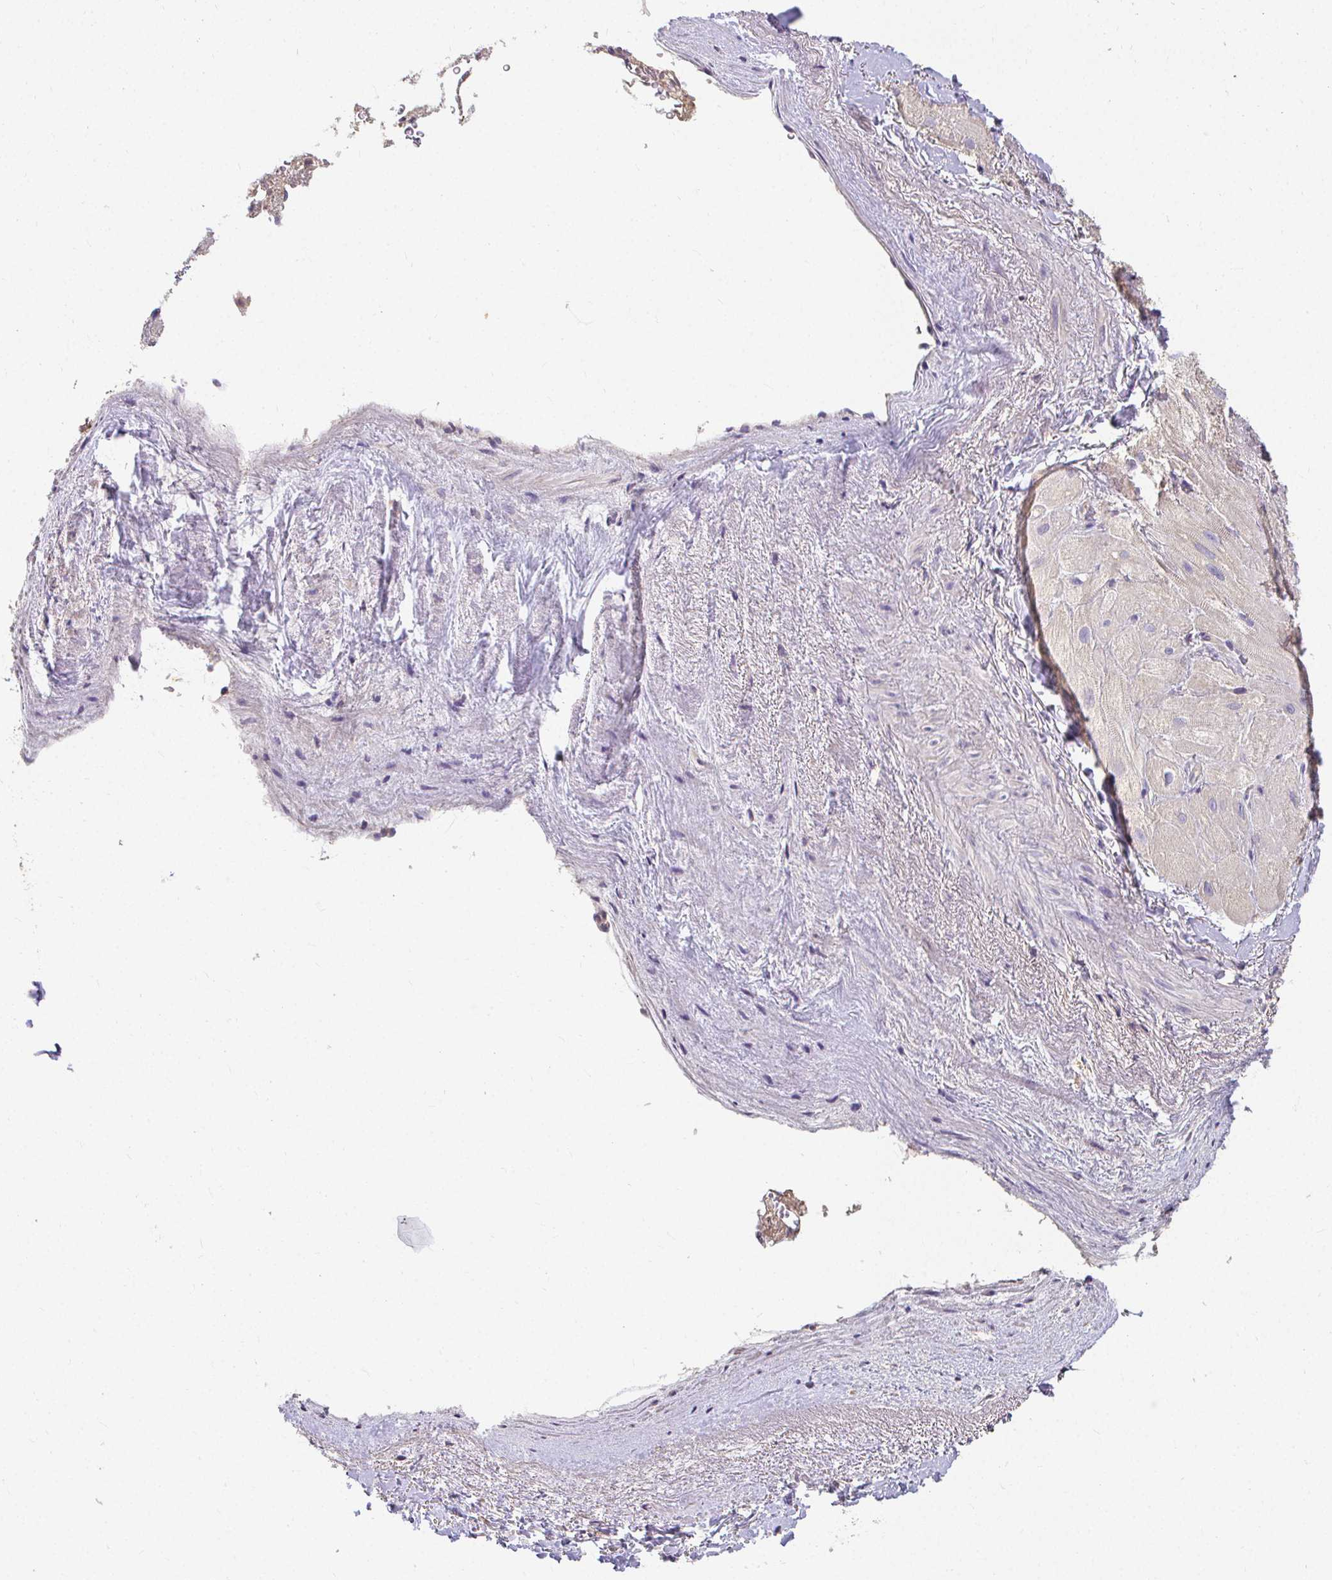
{"staining": {"intensity": "weak", "quantity": "25%-75%", "location": "cytoplasmic/membranous"}, "tissue": "heart muscle", "cell_type": "Cardiomyocytes", "image_type": "normal", "snomed": [{"axis": "morphology", "description": "Normal tissue, NOS"}, {"axis": "topography", "description": "Heart"}], "caption": "Immunohistochemical staining of benign human heart muscle demonstrates 25%-75% levels of weak cytoplasmic/membranous protein positivity in about 25%-75% of cardiomyocytes. (Brightfield microscopy of DAB IHC at high magnification).", "gene": "LOXL4", "patient": {"sex": "male", "age": 62}}